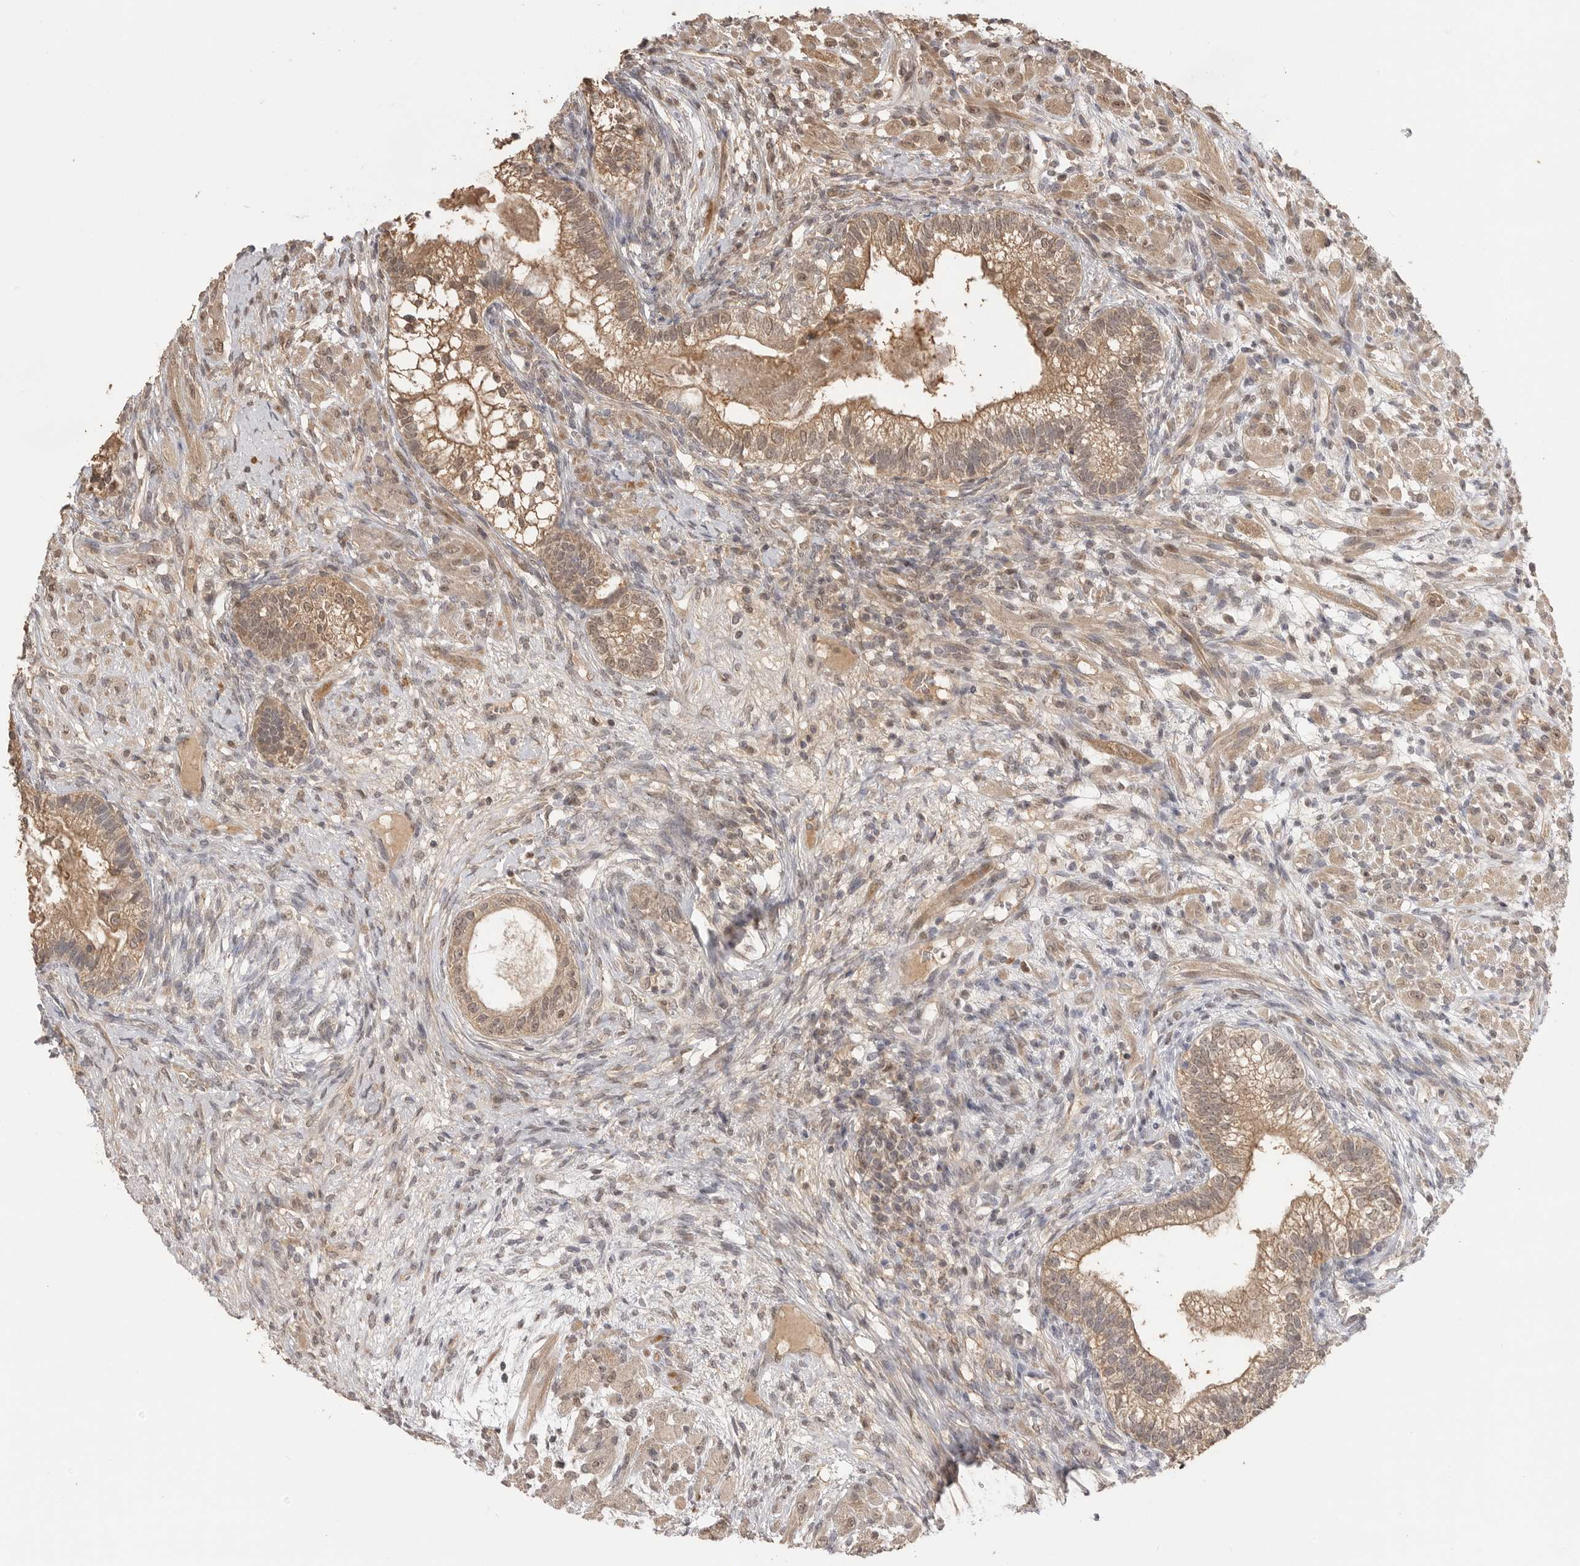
{"staining": {"intensity": "moderate", "quantity": ">75%", "location": "cytoplasmic/membranous"}, "tissue": "testis cancer", "cell_type": "Tumor cells", "image_type": "cancer", "snomed": [{"axis": "morphology", "description": "Seminoma, NOS"}, {"axis": "morphology", "description": "Carcinoma, Embryonal, NOS"}, {"axis": "topography", "description": "Testis"}], "caption": "Tumor cells reveal medium levels of moderate cytoplasmic/membranous staining in about >75% of cells in testis embryonal carcinoma.", "gene": "ASPSCR1", "patient": {"sex": "male", "age": 28}}